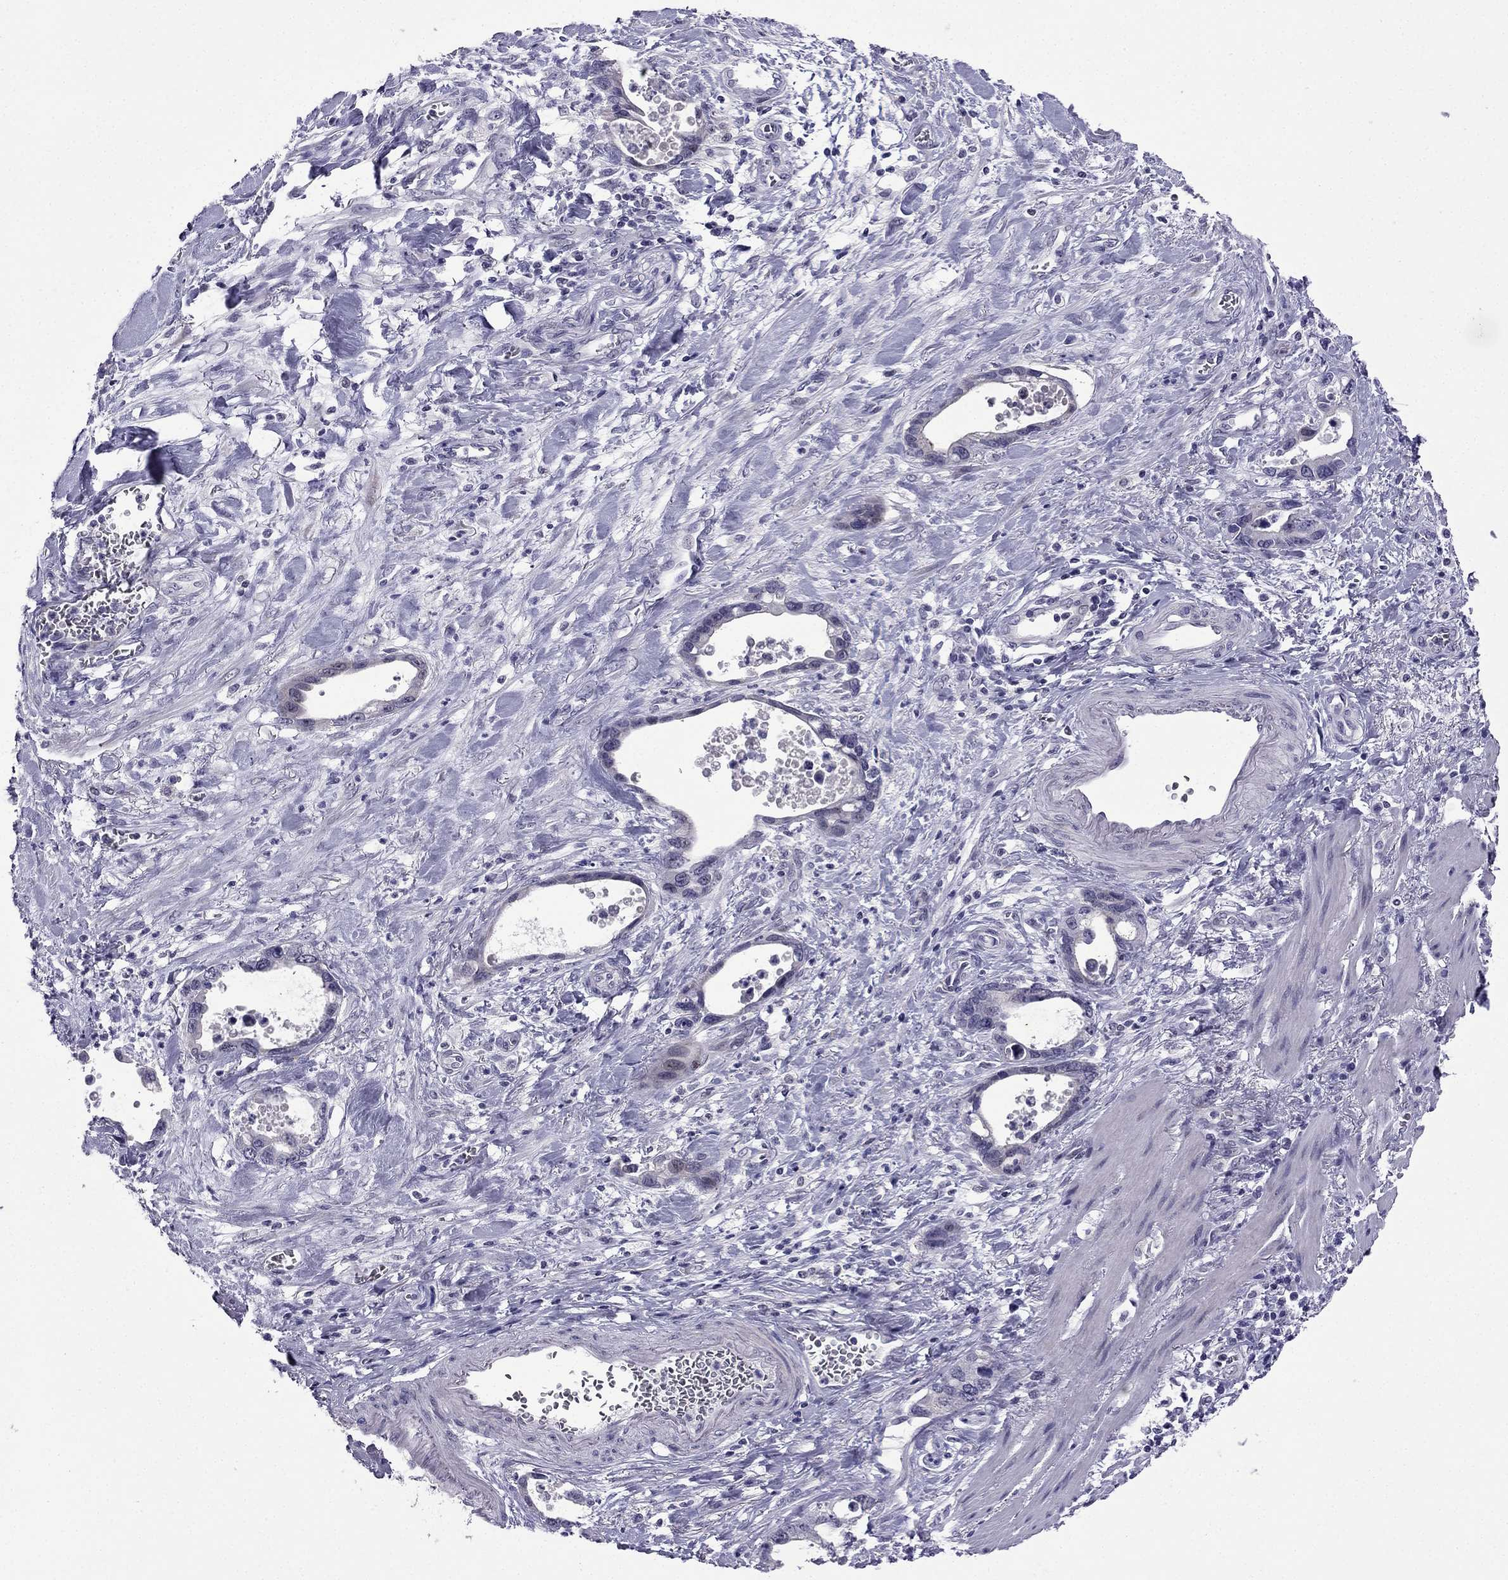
{"staining": {"intensity": "negative", "quantity": "none", "location": "none"}, "tissue": "stomach cancer", "cell_type": "Tumor cells", "image_type": "cancer", "snomed": [{"axis": "morphology", "description": "Normal tissue, NOS"}, {"axis": "morphology", "description": "Adenocarcinoma, NOS"}, {"axis": "topography", "description": "Esophagus"}, {"axis": "topography", "description": "Stomach, upper"}], "caption": "This is an immunohistochemistry (IHC) histopathology image of human stomach adenocarcinoma. There is no positivity in tumor cells.", "gene": "POM121L12", "patient": {"sex": "male", "age": 74}}